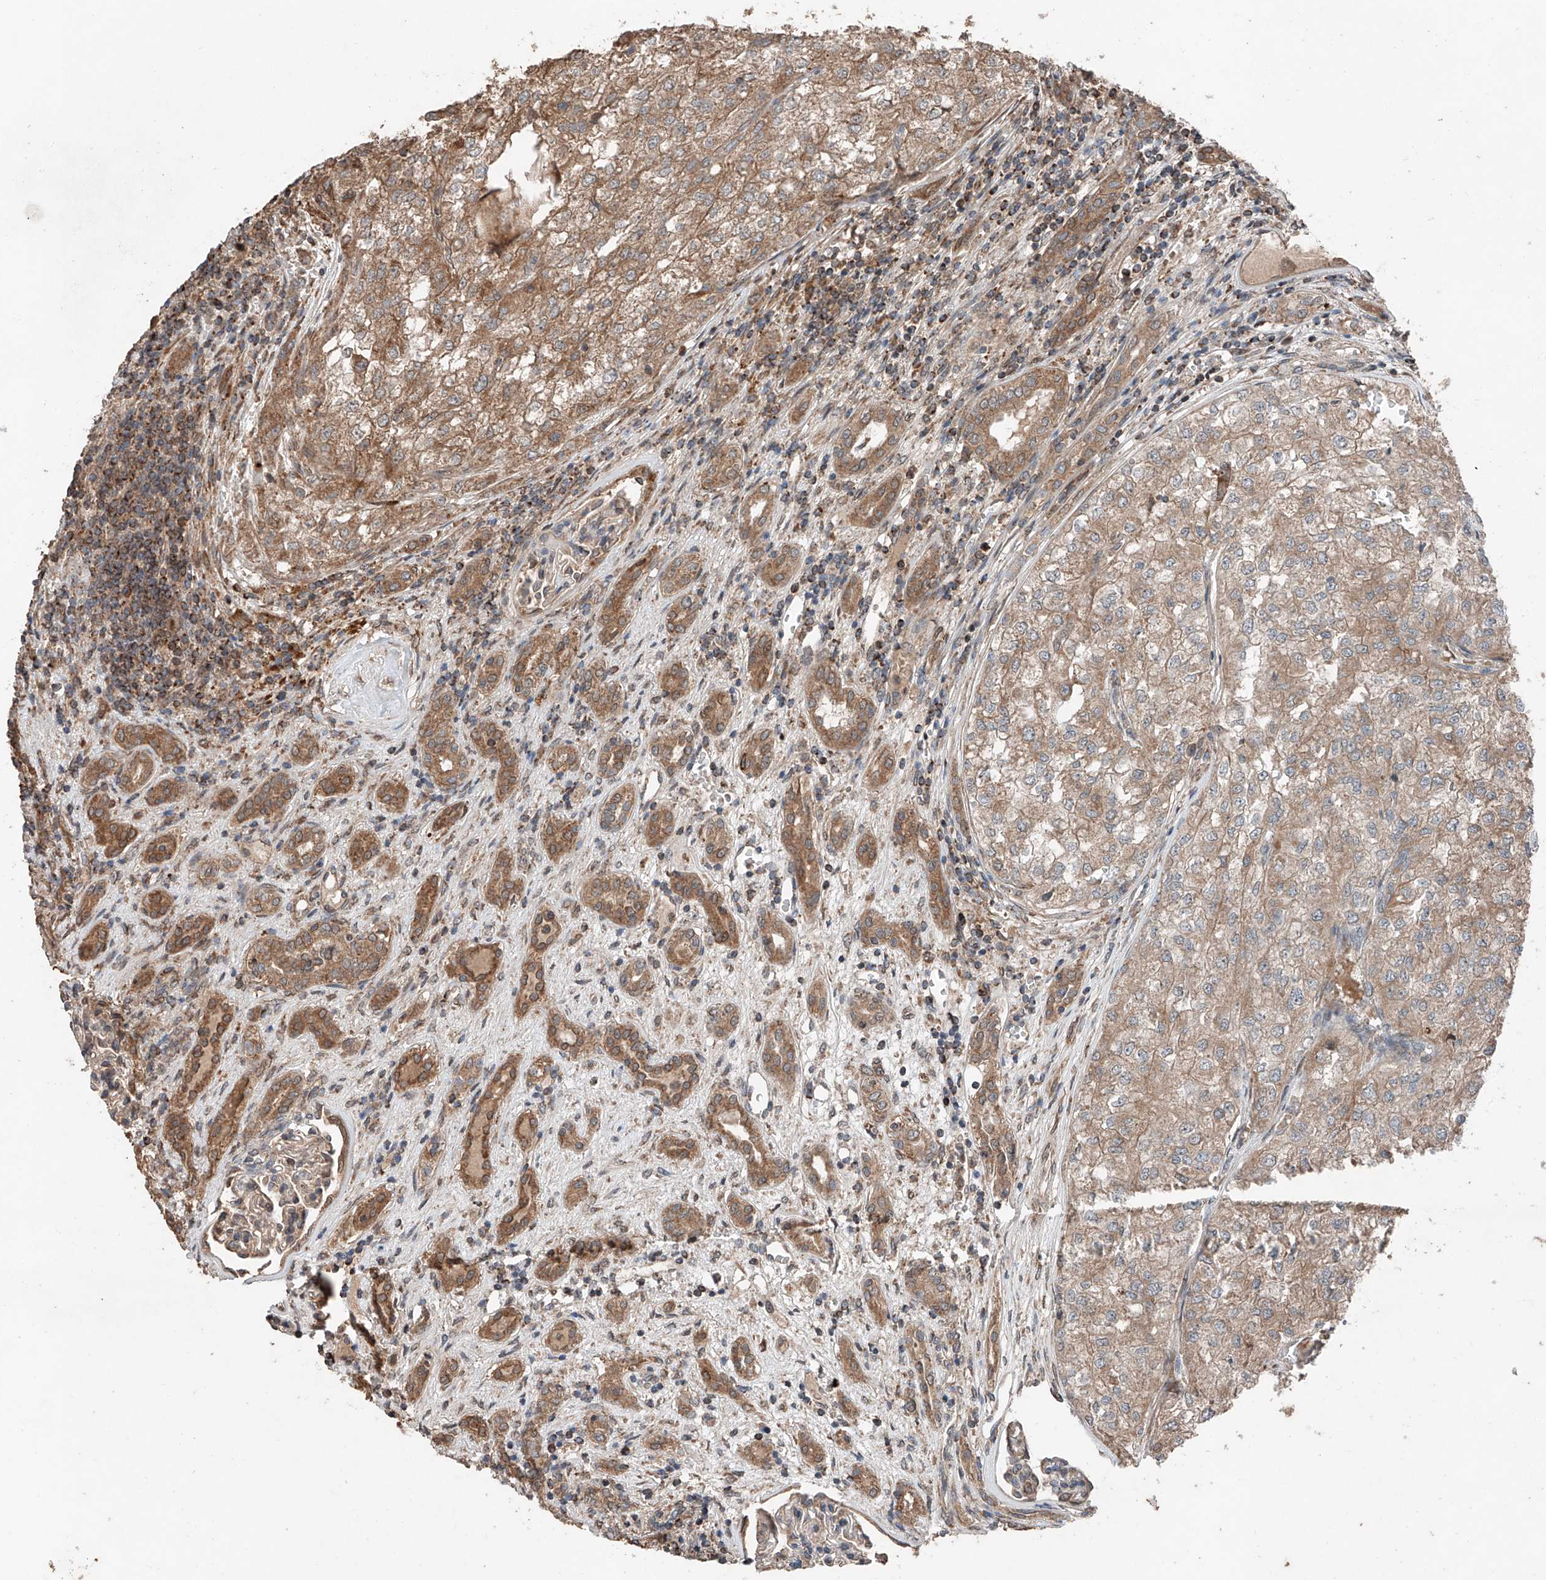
{"staining": {"intensity": "weak", "quantity": ">75%", "location": "cytoplasmic/membranous"}, "tissue": "renal cancer", "cell_type": "Tumor cells", "image_type": "cancer", "snomed": [{"axis": "morphology", "description": "Adenocarcinoma, NOS"}, {"axis": "topography", "description": "Kidney"}], "caption": "Protein expression analysis of human renal cancer (adenocarcinoma) reveals weak cytoplasmic/membranous expression in approximately >75% of tumor cells.", "gene": "AP4B1", "patient": {"sex": "female", "age": 54}}